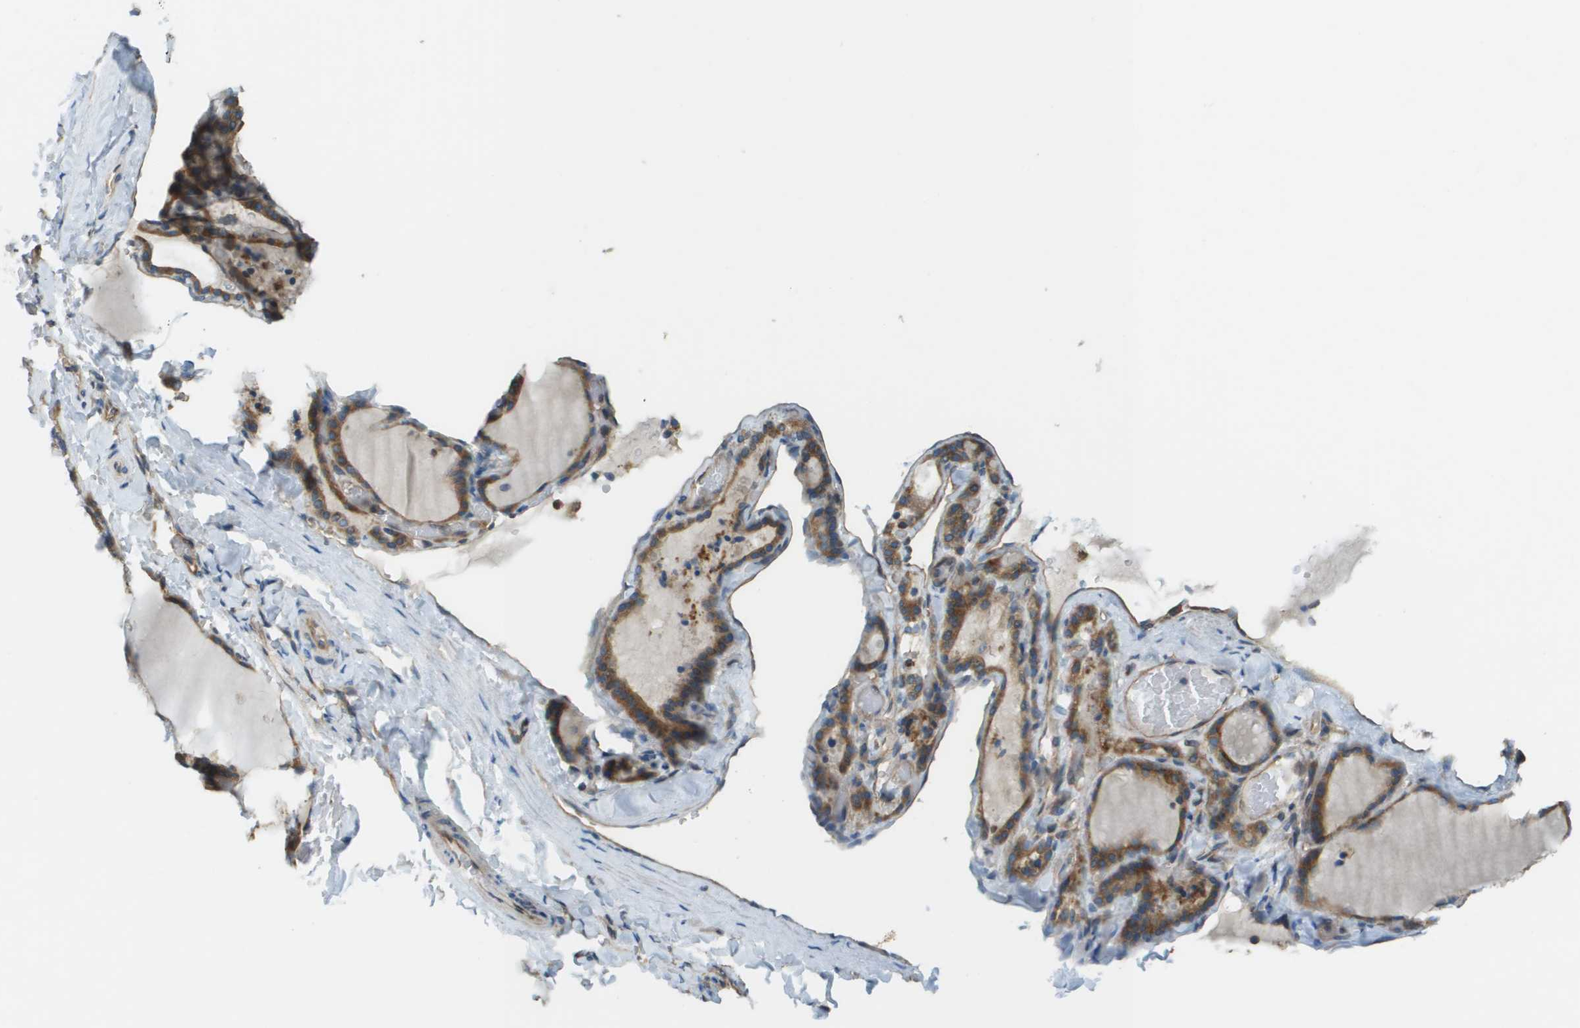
{"staining": {"intensity": "moderate", "quantity": ">75%", "location": "cytoplasmic/membranous"}, "tissue": "thyroid gland", "cell_type": "Glandular cells", "image_type": "normal", "snomed": [{"axis": "morphology", "description": "Normal tissue, NOS"}, {"axis": "topography", "description": "Thyroid gland"}], "caption": "Immunohistochemistry of normal human thyroid gland demonstrates medium levels of moderate cytoplasmic/membranous positivity in about >75% of glandular cells.", "gene": "DNAJB11", "patient": {"sex": "female", "age": 28}}